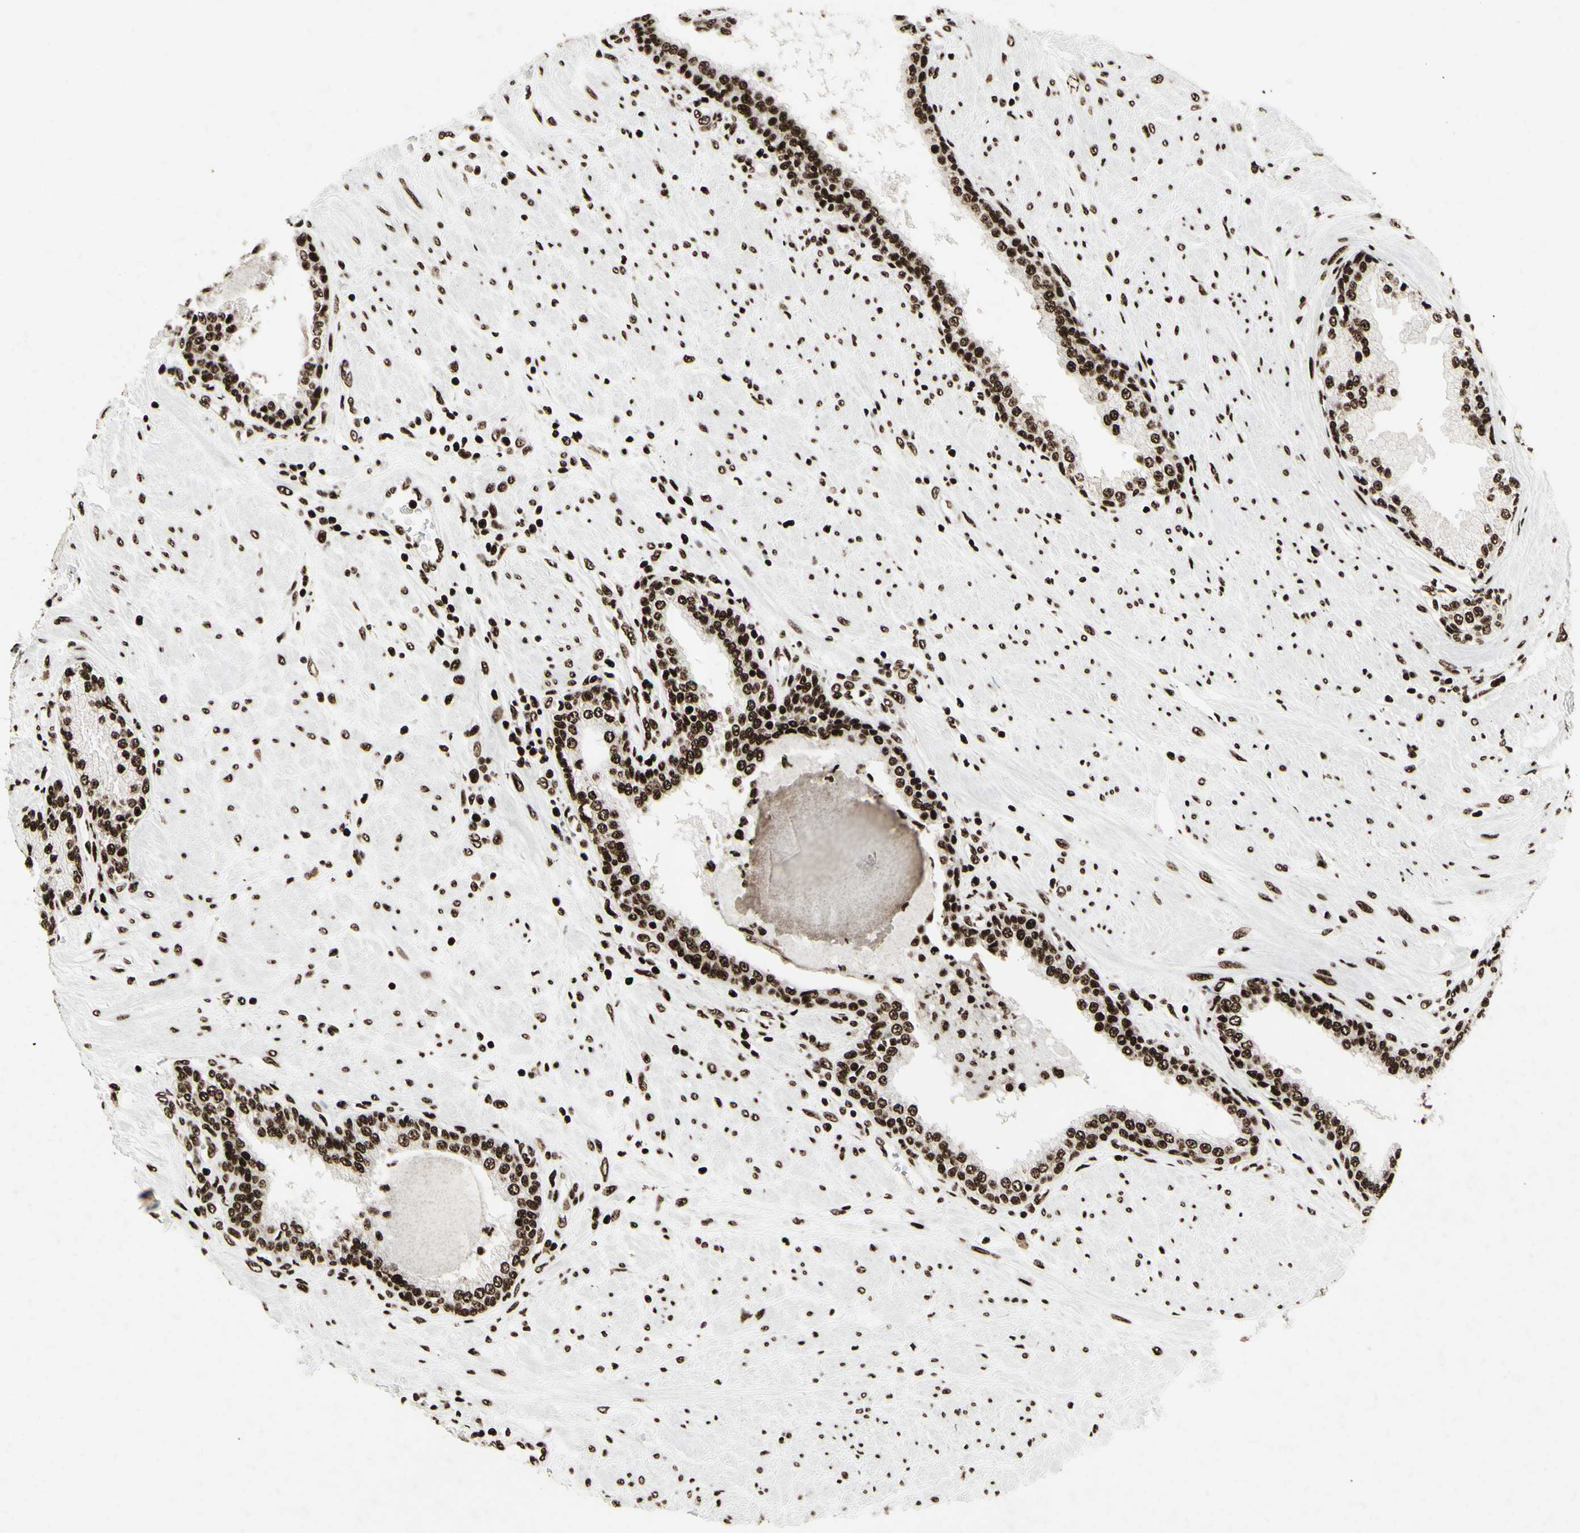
{"staining": {"intensity": "strong", "quantity": ">75%", "location": "nuclear"}, "tissue": "prostate", "cell_type": "Glandular cells", "image_type": "normal", "snomed": [{"axis": "morphology", "description": "Normal tissue, NOS"}, {"axis": "topography", "description": "Prostate"}], "caption": "Normal prostate shows strong nuclear staining in about >75% of glandular cells, visualized by immunohistochemistry.", "gene": "U2AF2", "patient": {"sex": "male", "age": 51}}